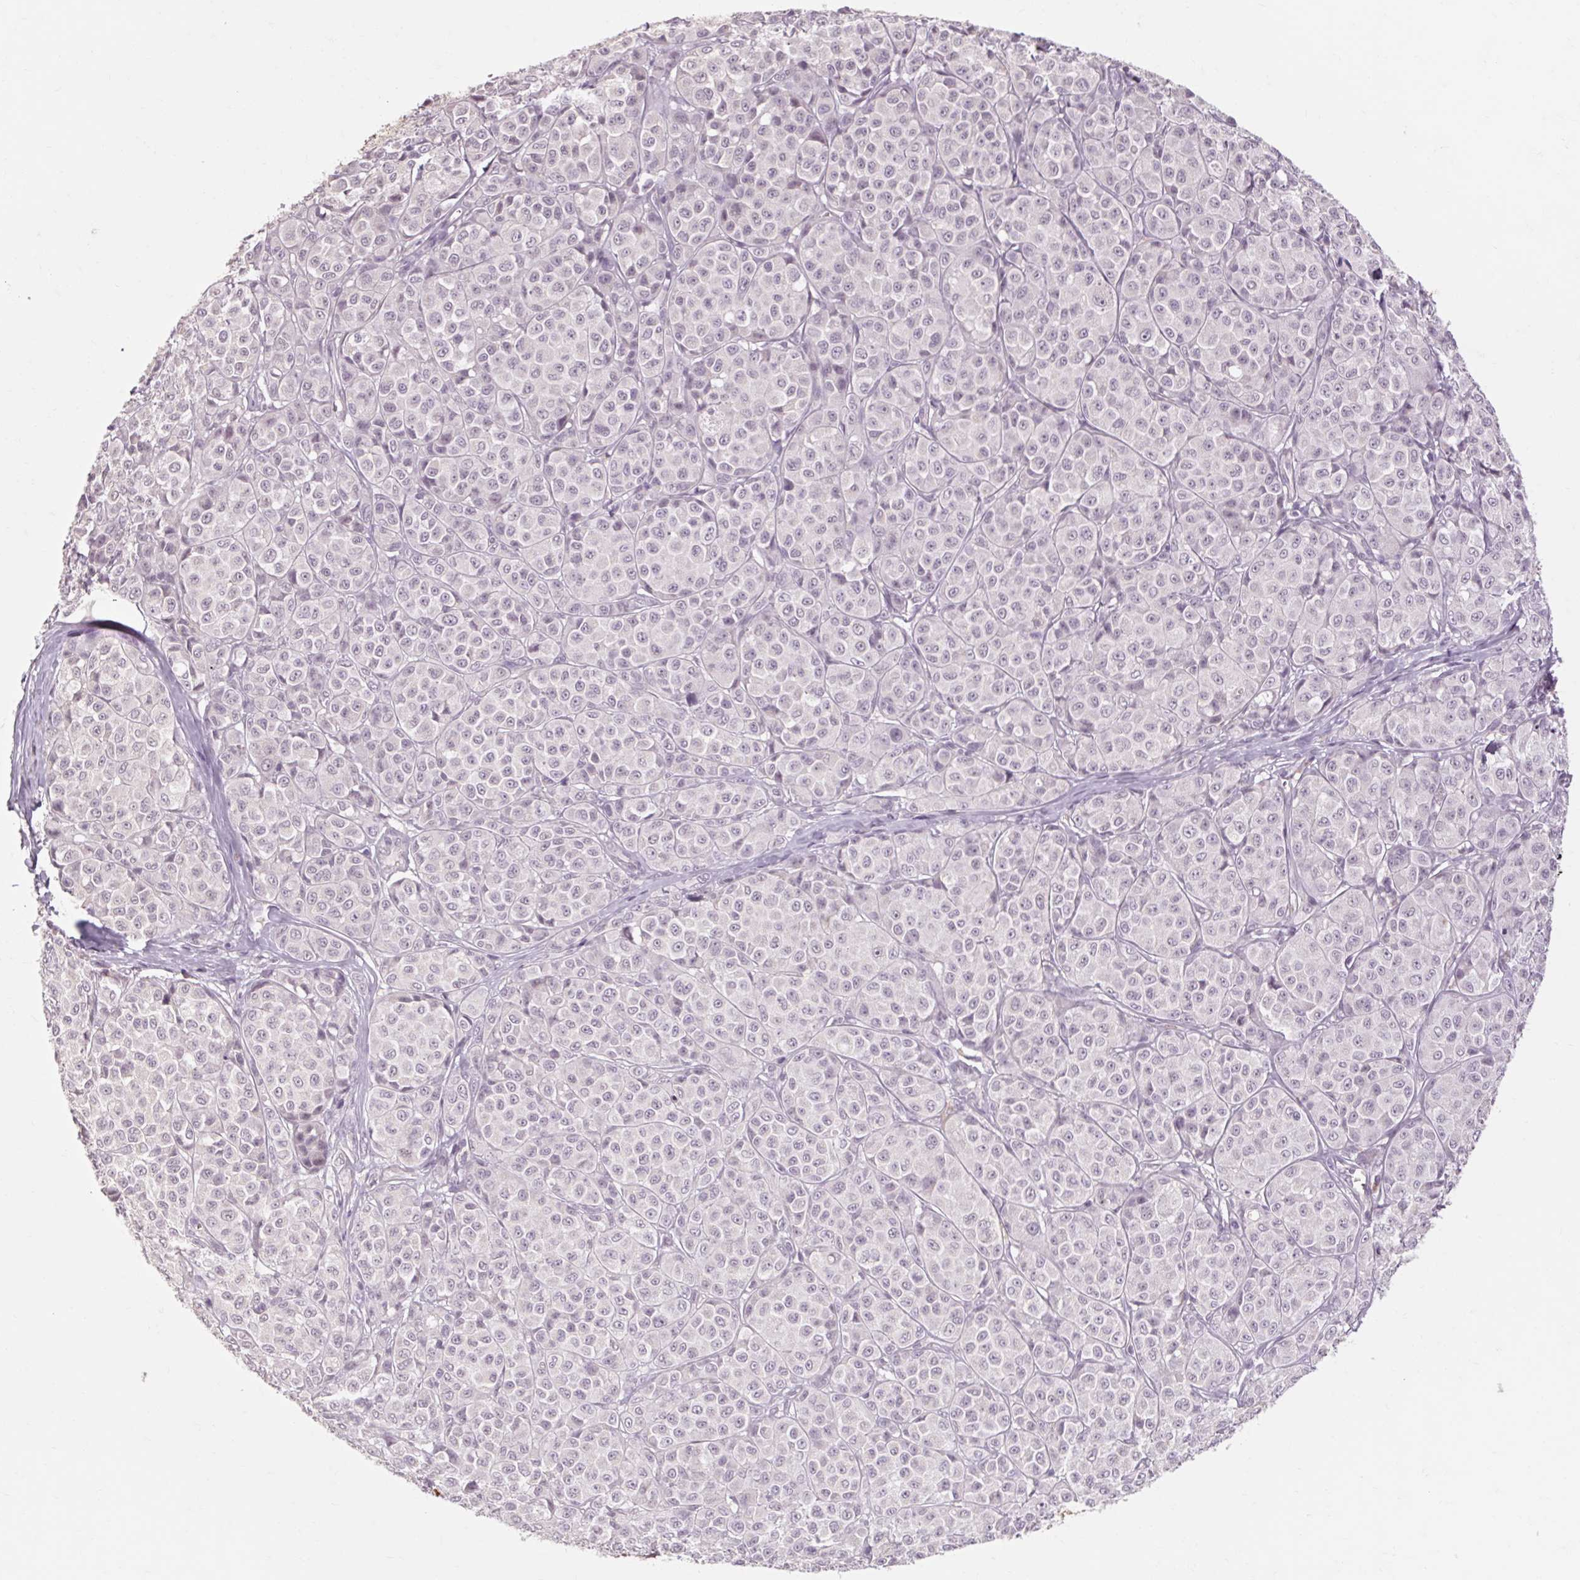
{"staining": {"intensity": "negative", "quantity": "none", "location": "none"}, "tissue": "melanoma", "cell_type": "Tumor cells", "image_type": "cancer", "snomed": [{"axis": "morphology", "description": "Malignant melanoma, NOS"}, {"axis": "topography", "description": "Skin"}], "caption": "Immunohistochemistry (IHC) histopathology image of neoplastic tissue: human malignant melanoma stained with DAB (3,3'-diaminobenzidine) shows no significant protein expression in tumor cells.", "gene": "POMC", "patient": {"sex": "male", "age": 89}}